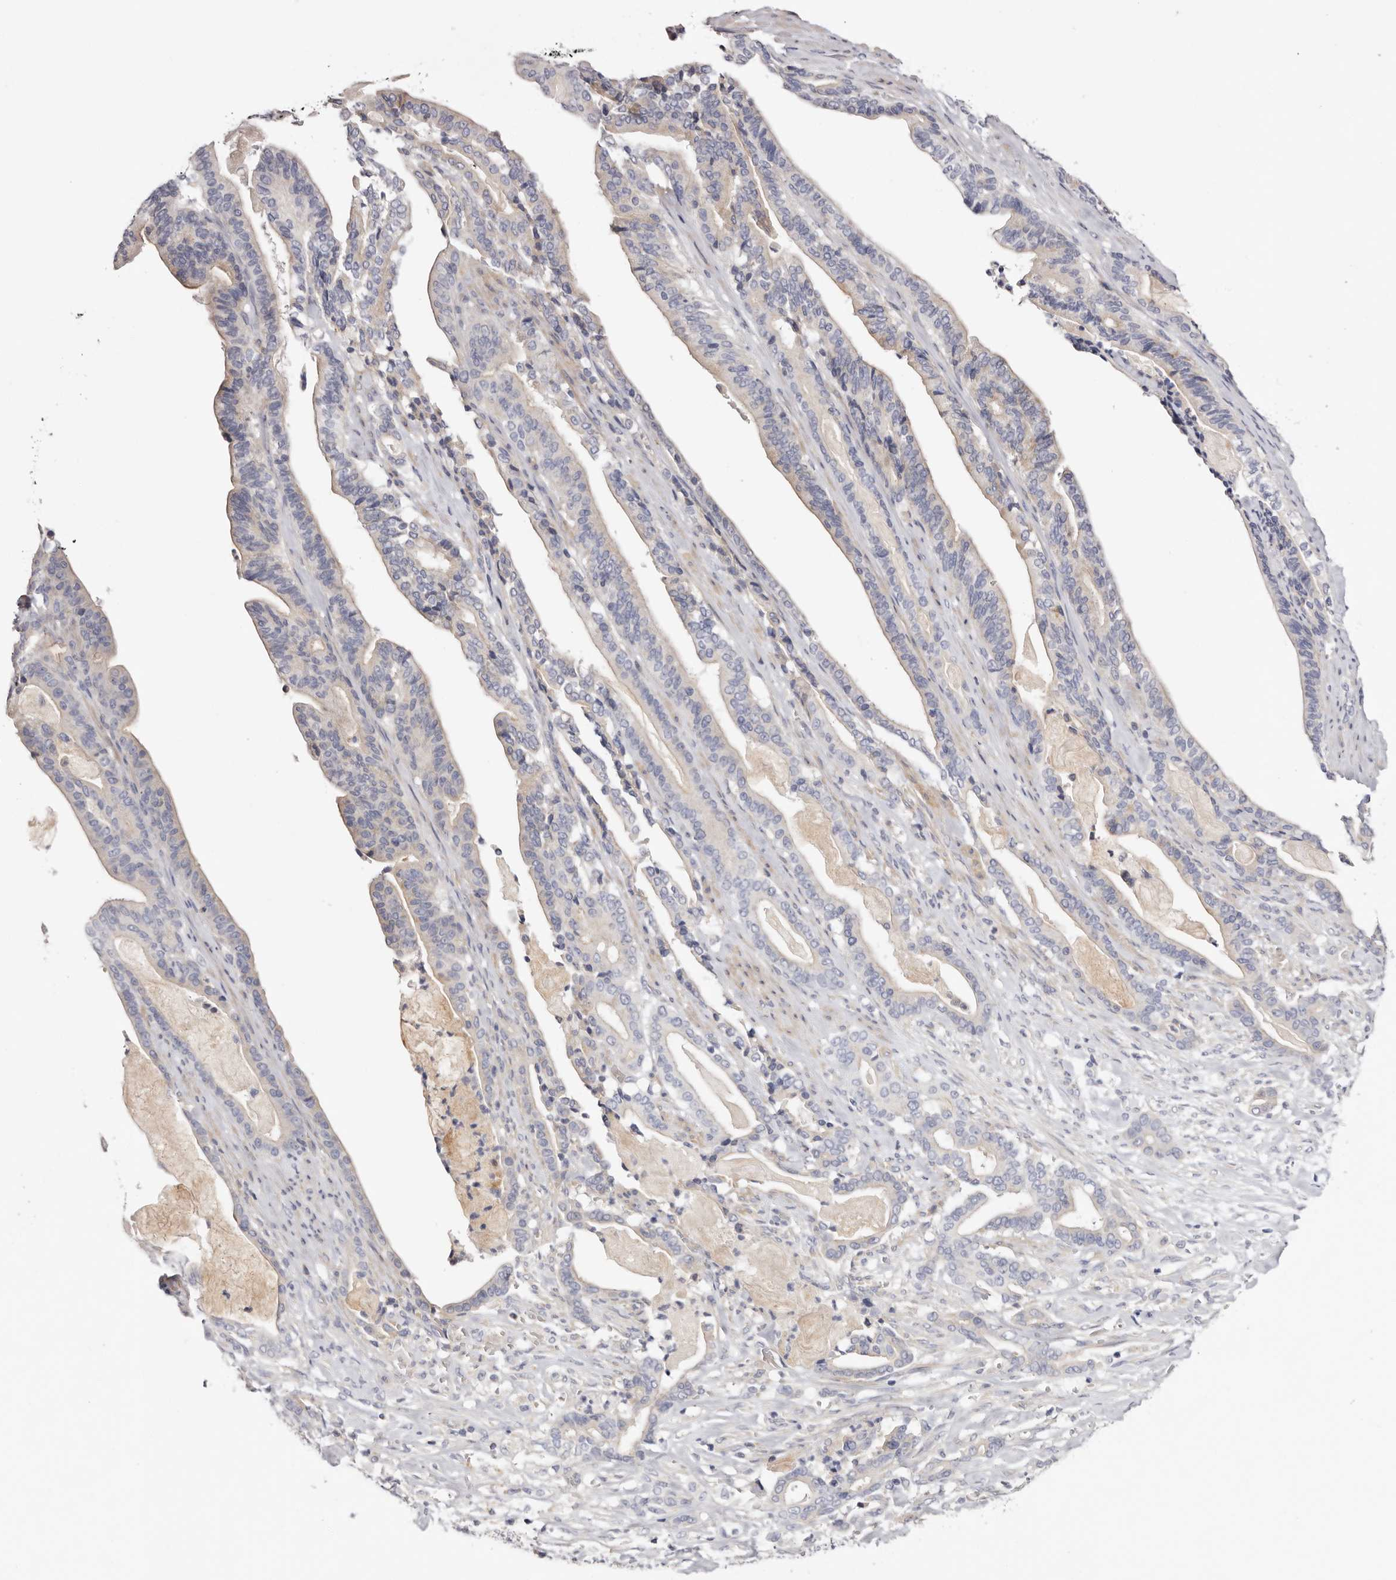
{"staining": {"intensity": "negative", "quantity": "none", "location": "none"}, "tissue": "pancreatic cancer", "cell_type": "Tumor cells", "image_type": "cancer", "snomed": [{"axis": "morphology", "description": "Adenocarcinoma, NOS"}, {"axis": "topography", "description": "Pancreas"}], "caption": "This is an IHC histopathology image of human pancreatic cancer. There is no positivity in tumor cells.", "gene": "S1PR5", "patient": {"sex": "male", "age": 63}}